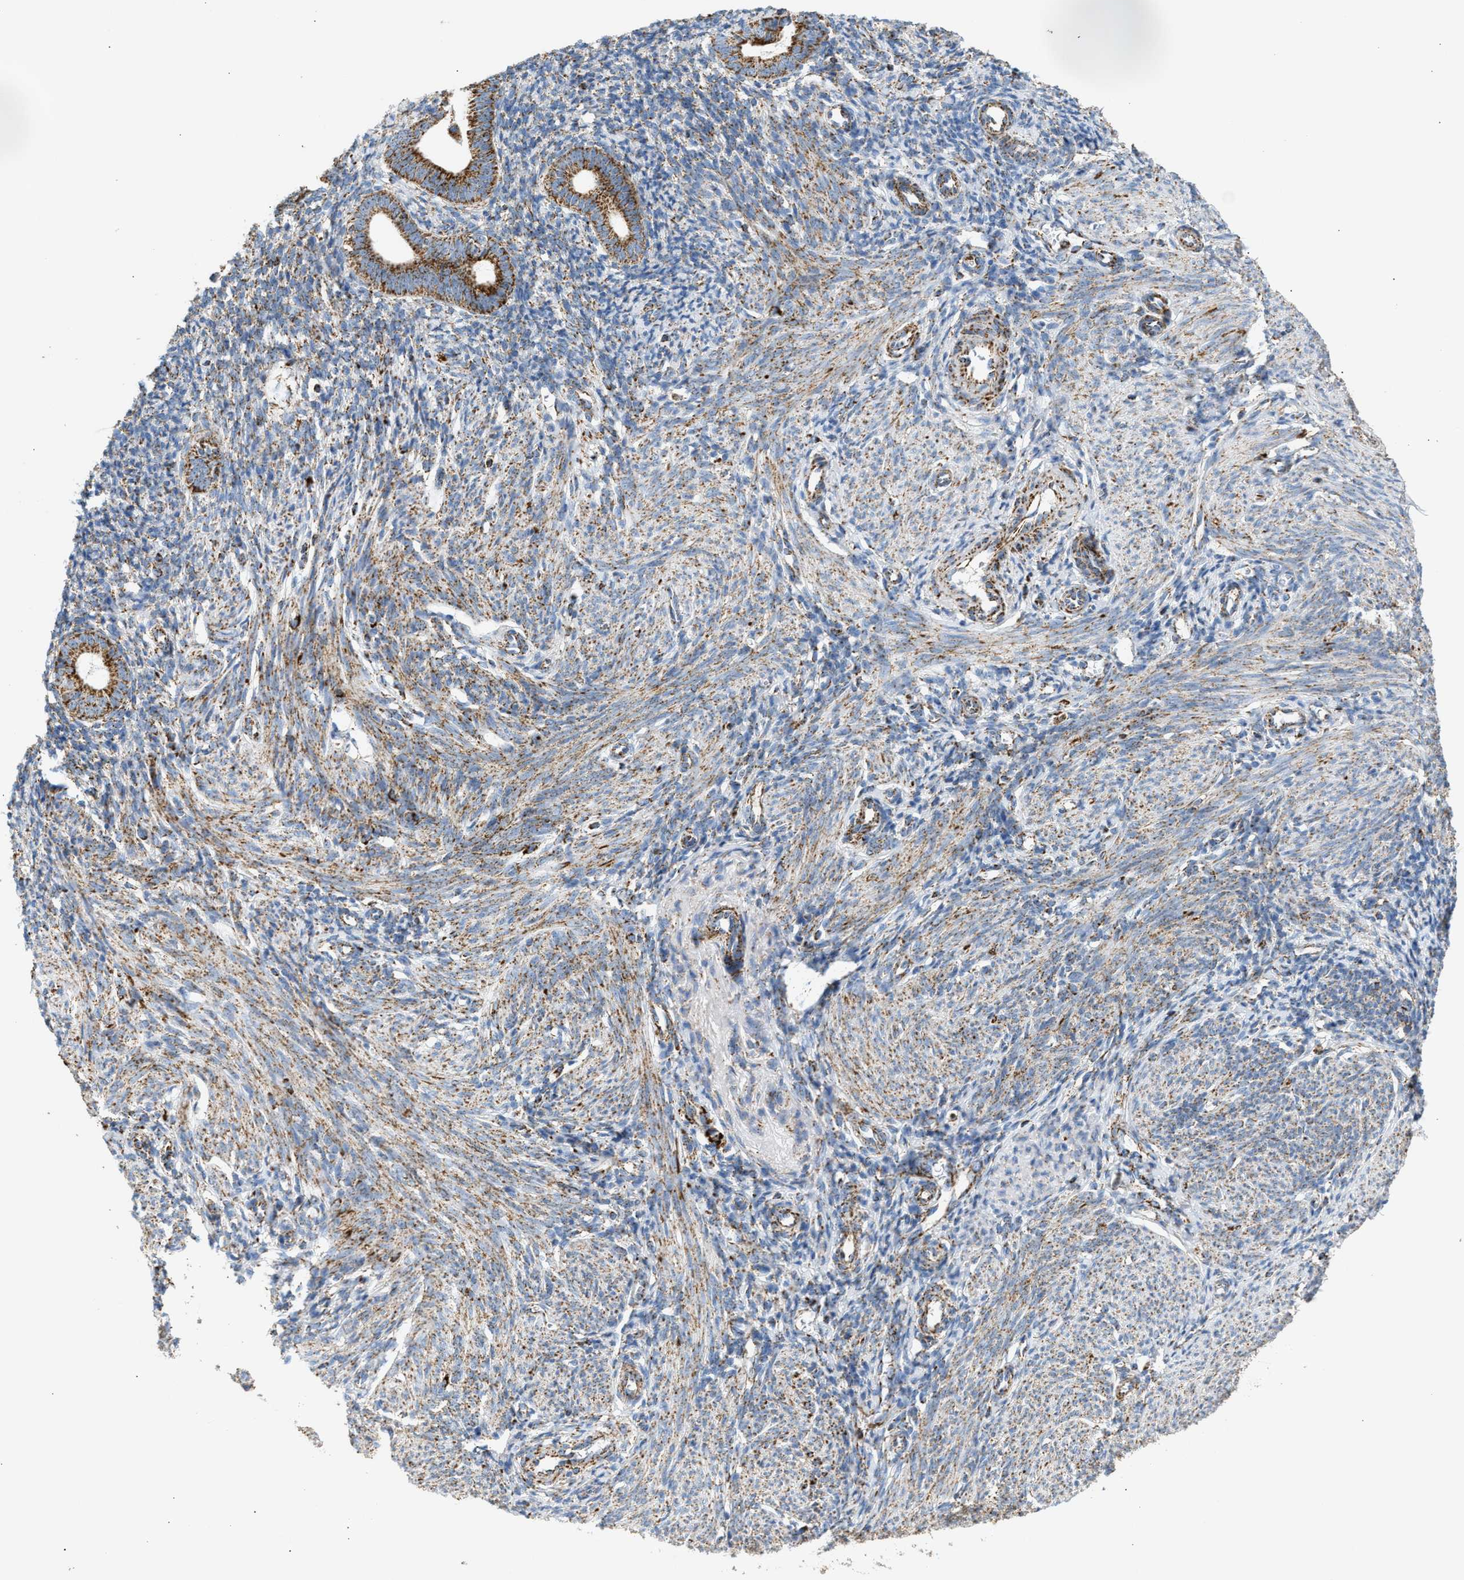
{"staining": {"intensity": "moderate", "quantity": "25%-75%", "location": "cytoplasmic/membranous"}, "tissue": "endometrium", "cell_type": "Cells in endometrial stroma", "image_type": "normal", "snomed": [{"axis": "morphology", "description": "Normal tissue, NOS"}, {"axis": "morphology", "description": "Adenocarcinoma, NOS"}, {"axis": "topography", "description": "Endometrium"}], "caption": "Protein analysis of unremarkable endometrium demonstrates moderate cytoplasmic/membranous positivity in approximately 25%-75% of cells in endometrial stroma.", "gene": "OGDH", "patient": {"sex": "female", "age": 57}}